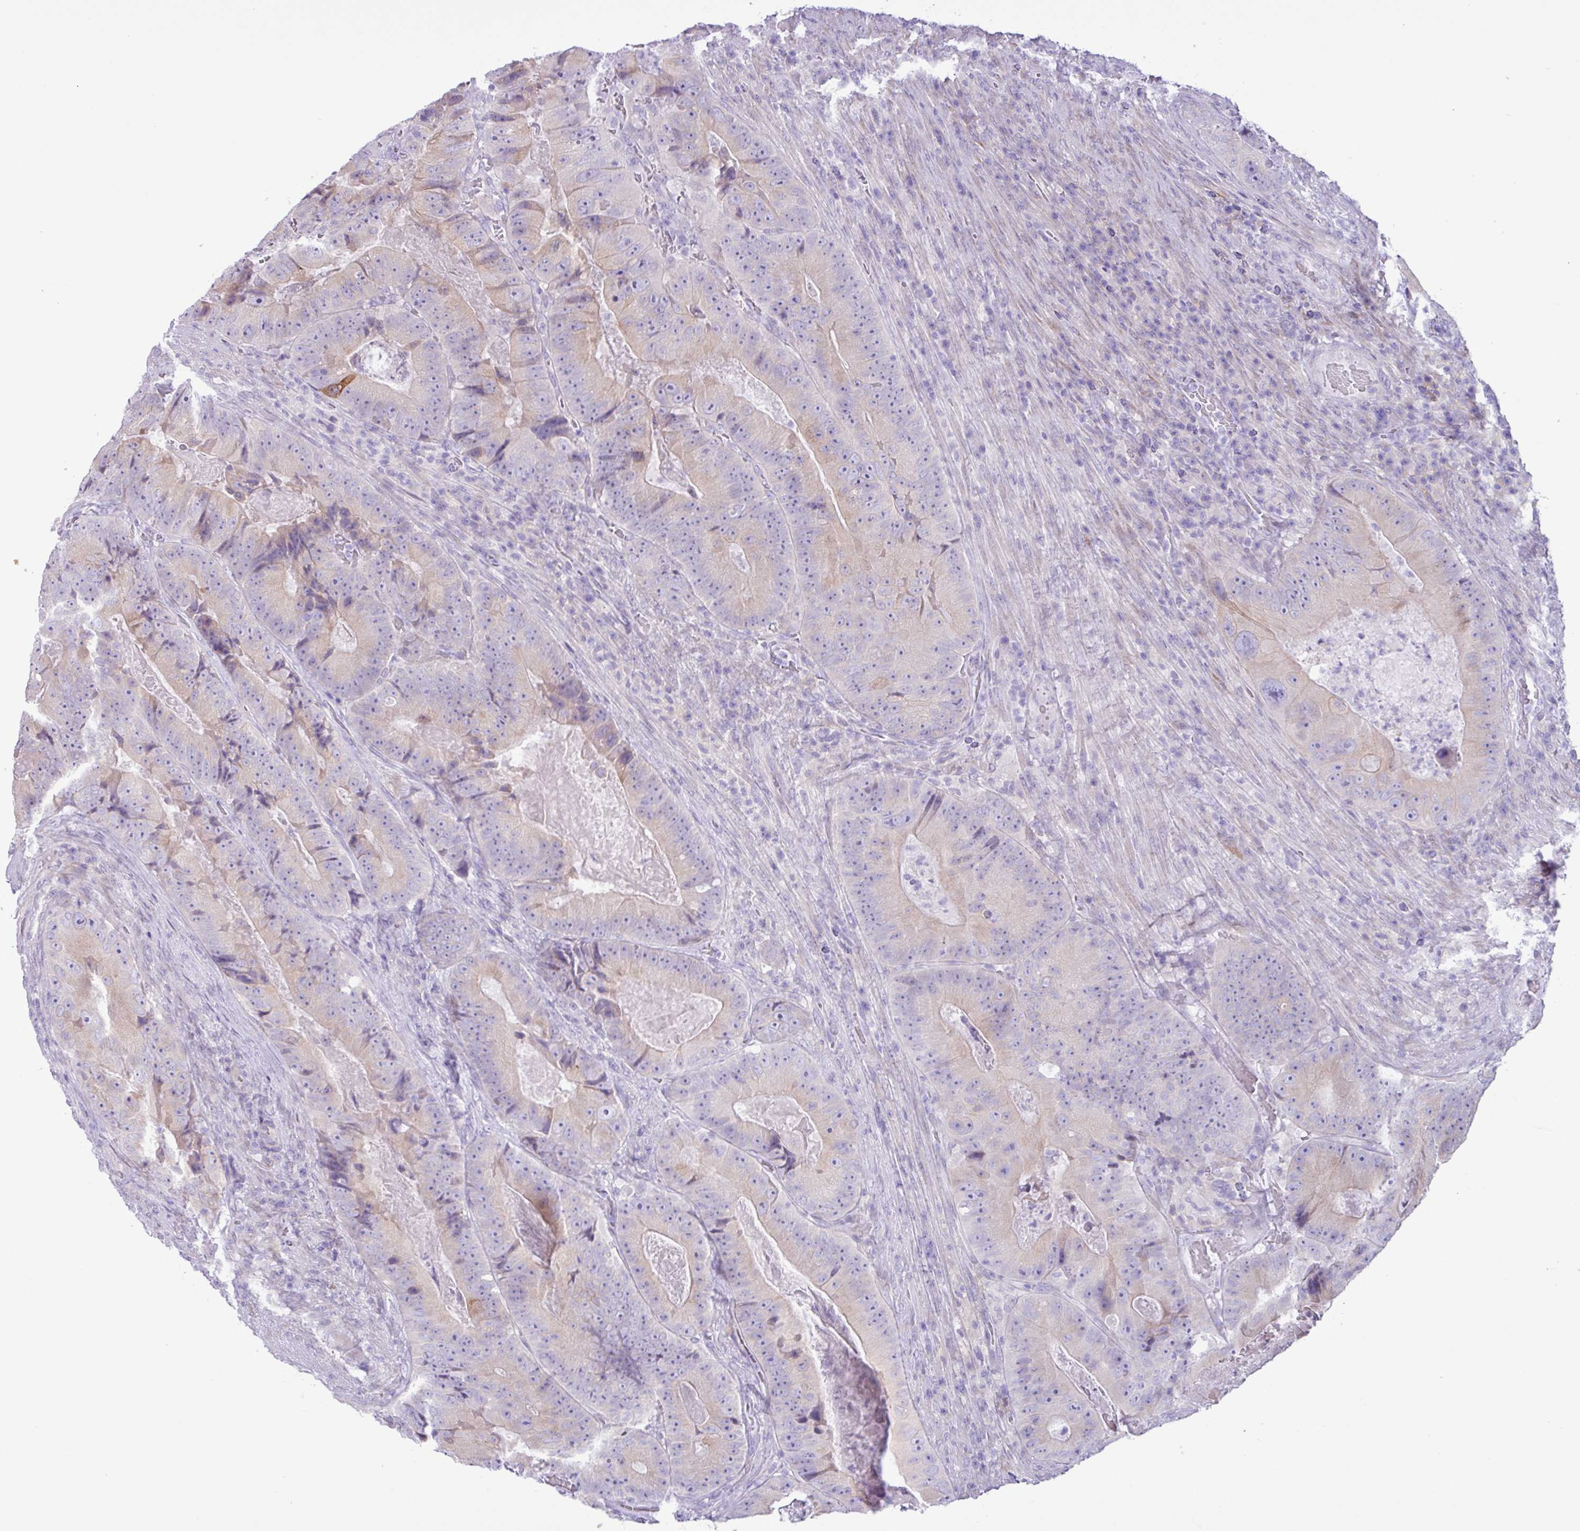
{"staining": {"intensity": "weak", "quantity": "25%-75%", "location": "cytoplasmic/membranous"}, "tissue": "colorectal cancer", "cell_type": "Tumor cells", "image_type": "cancer", "snomed": [{"axis": "morphology", "description": "Adenocarcinoma, NOS"}, {"axis": "topography", "description": "Colon"}], "caption": "IHC (DAB) staining of colorectal cancer reveals weak cytoplasmic/membranous protein positivity in about 25%-75% of tumor cells.", "gene": "SLC38A1", "patient": {"sex": "female", "age": 86}}